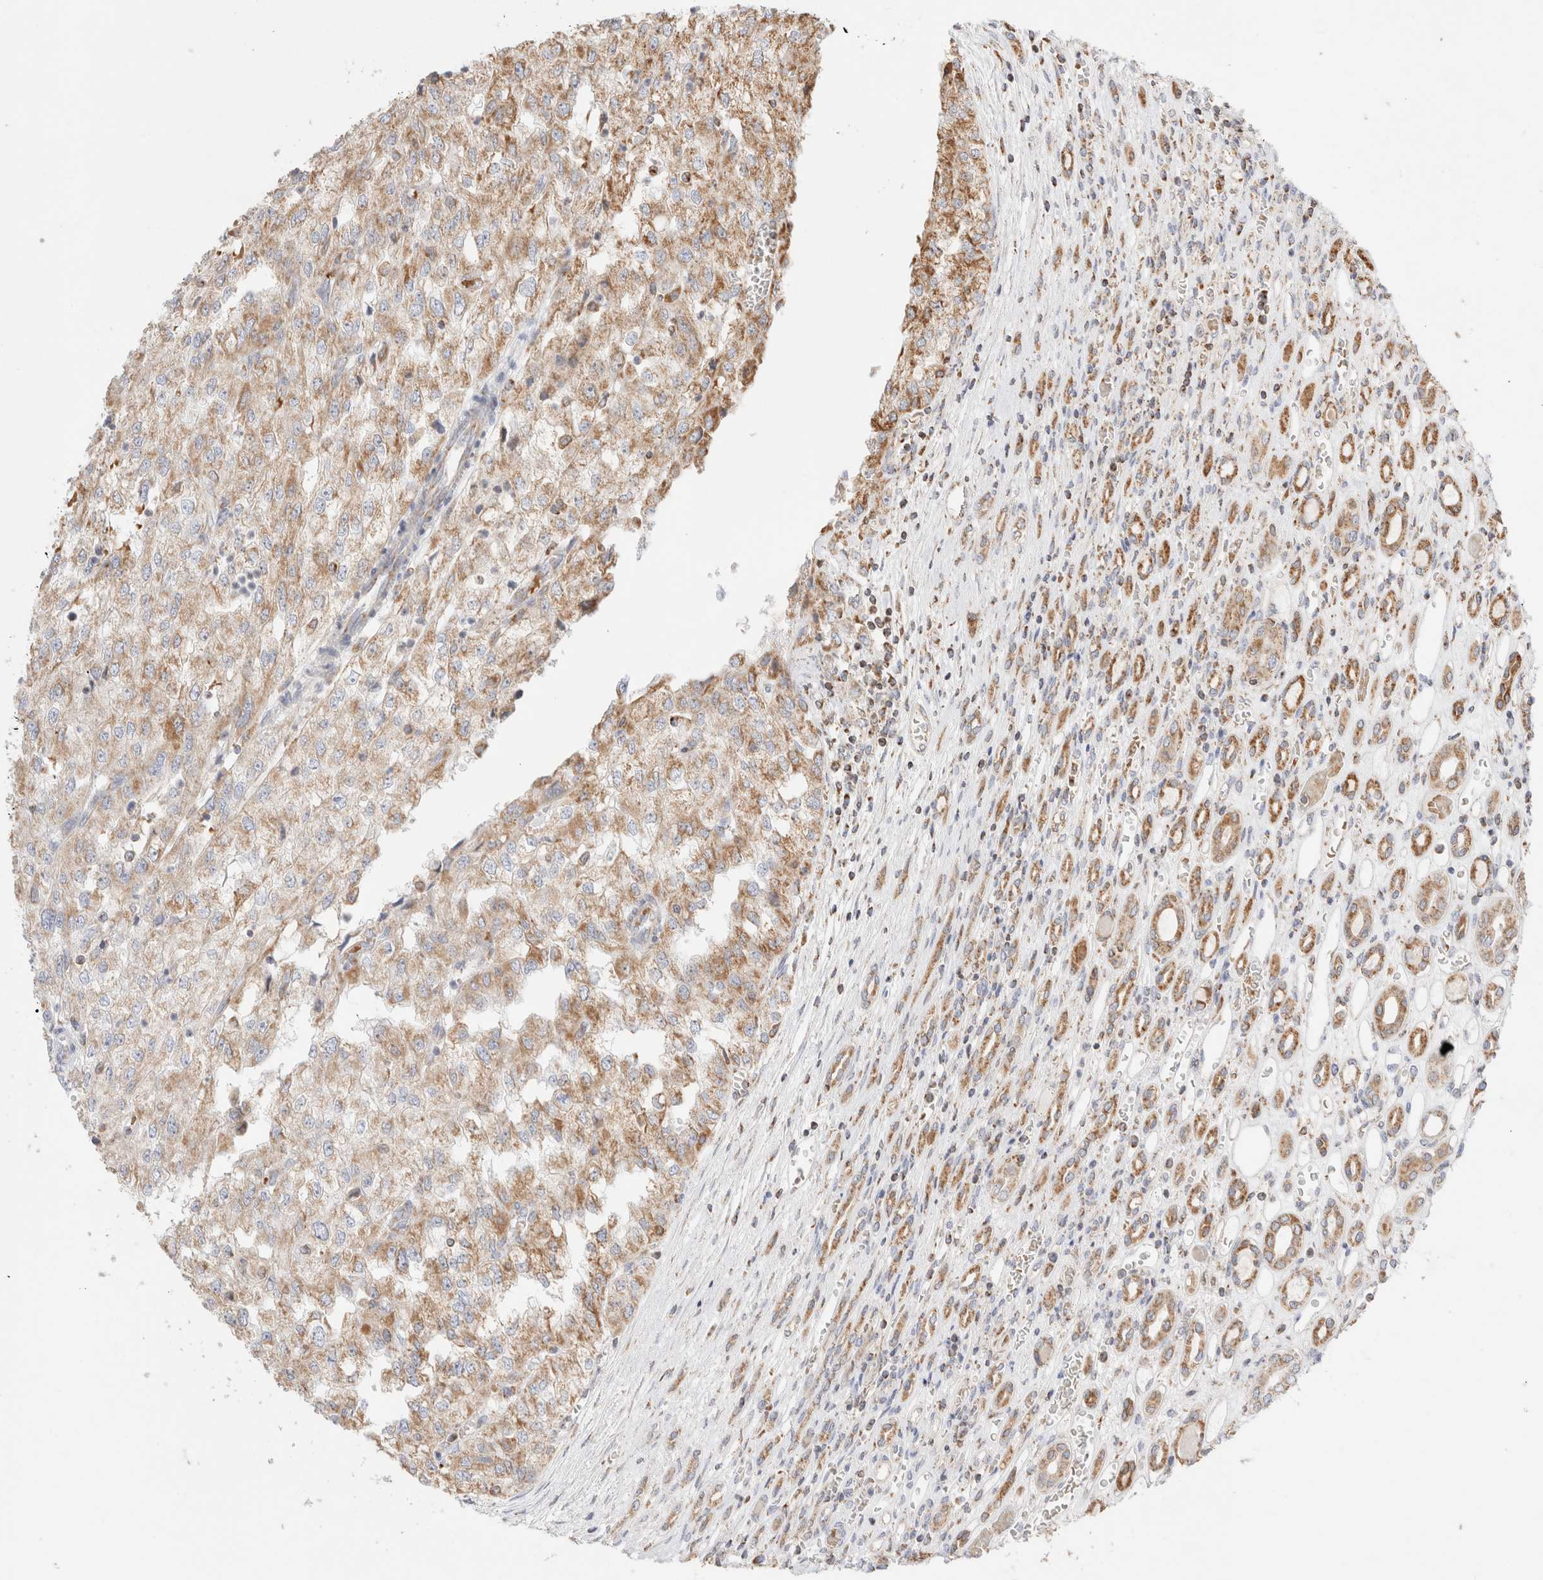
{"staining": {"intensity": "moderate", "quantity": "25%-75%", "location": "cytoplasmic/membranous"}, "tissue": "renal cancer", "cell_type": "Tumor cells", "image_type": "cancer", "snomed": [{"axis": "morphology", "description": "Adenocarcinoma, NOS"}, {"axis": "topography", "description": "Kidney"}], "caption": "Immunohistochemical staining of renal cancer (adenocarcinoma) demonstrates moderate cytoplasmic/membranous protein positivity in approximately 25%-75% of tumor cells.", "gene": "TMPPE", "patient": {"sex": "female", "age": 54}}